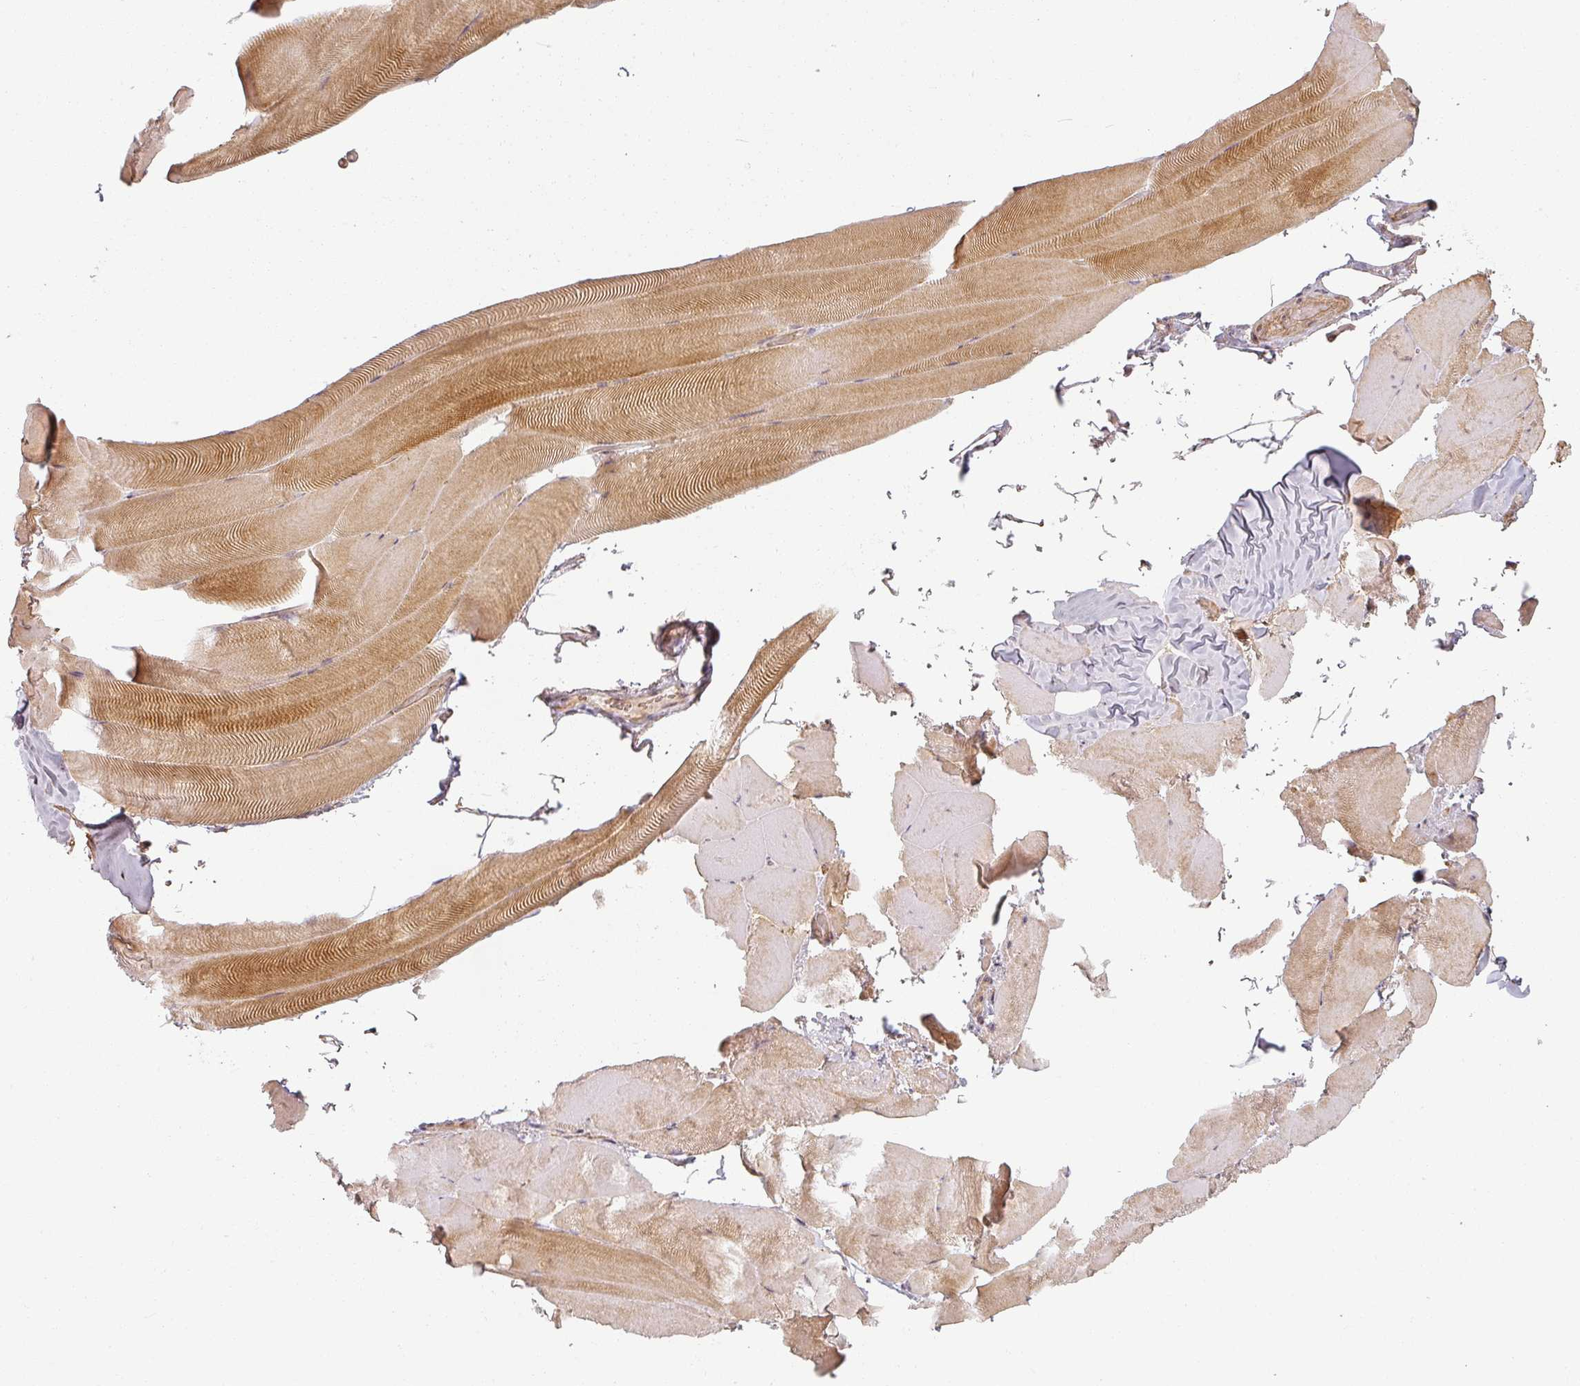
{"staining": {"intensity": "moderate", "quantity": ">75%", "location": "cytoplasmic/membranous"}, "tissue": "skeletal muscle", "cell_type": "Myocytes", "image_type": "normal", "snomed": [{"axis": "morphology", "description": "Normal tissue, NOS"}, {"axis": "topography", "description": "Skeletal muscle"}], "caption": "The immunohistochemical stain shows moderate cytoplasmic/membranous staining in myocytes of benign skeletal muscle.", "gene": "MED19", "patient": {"sex": "female", "age": 64}}